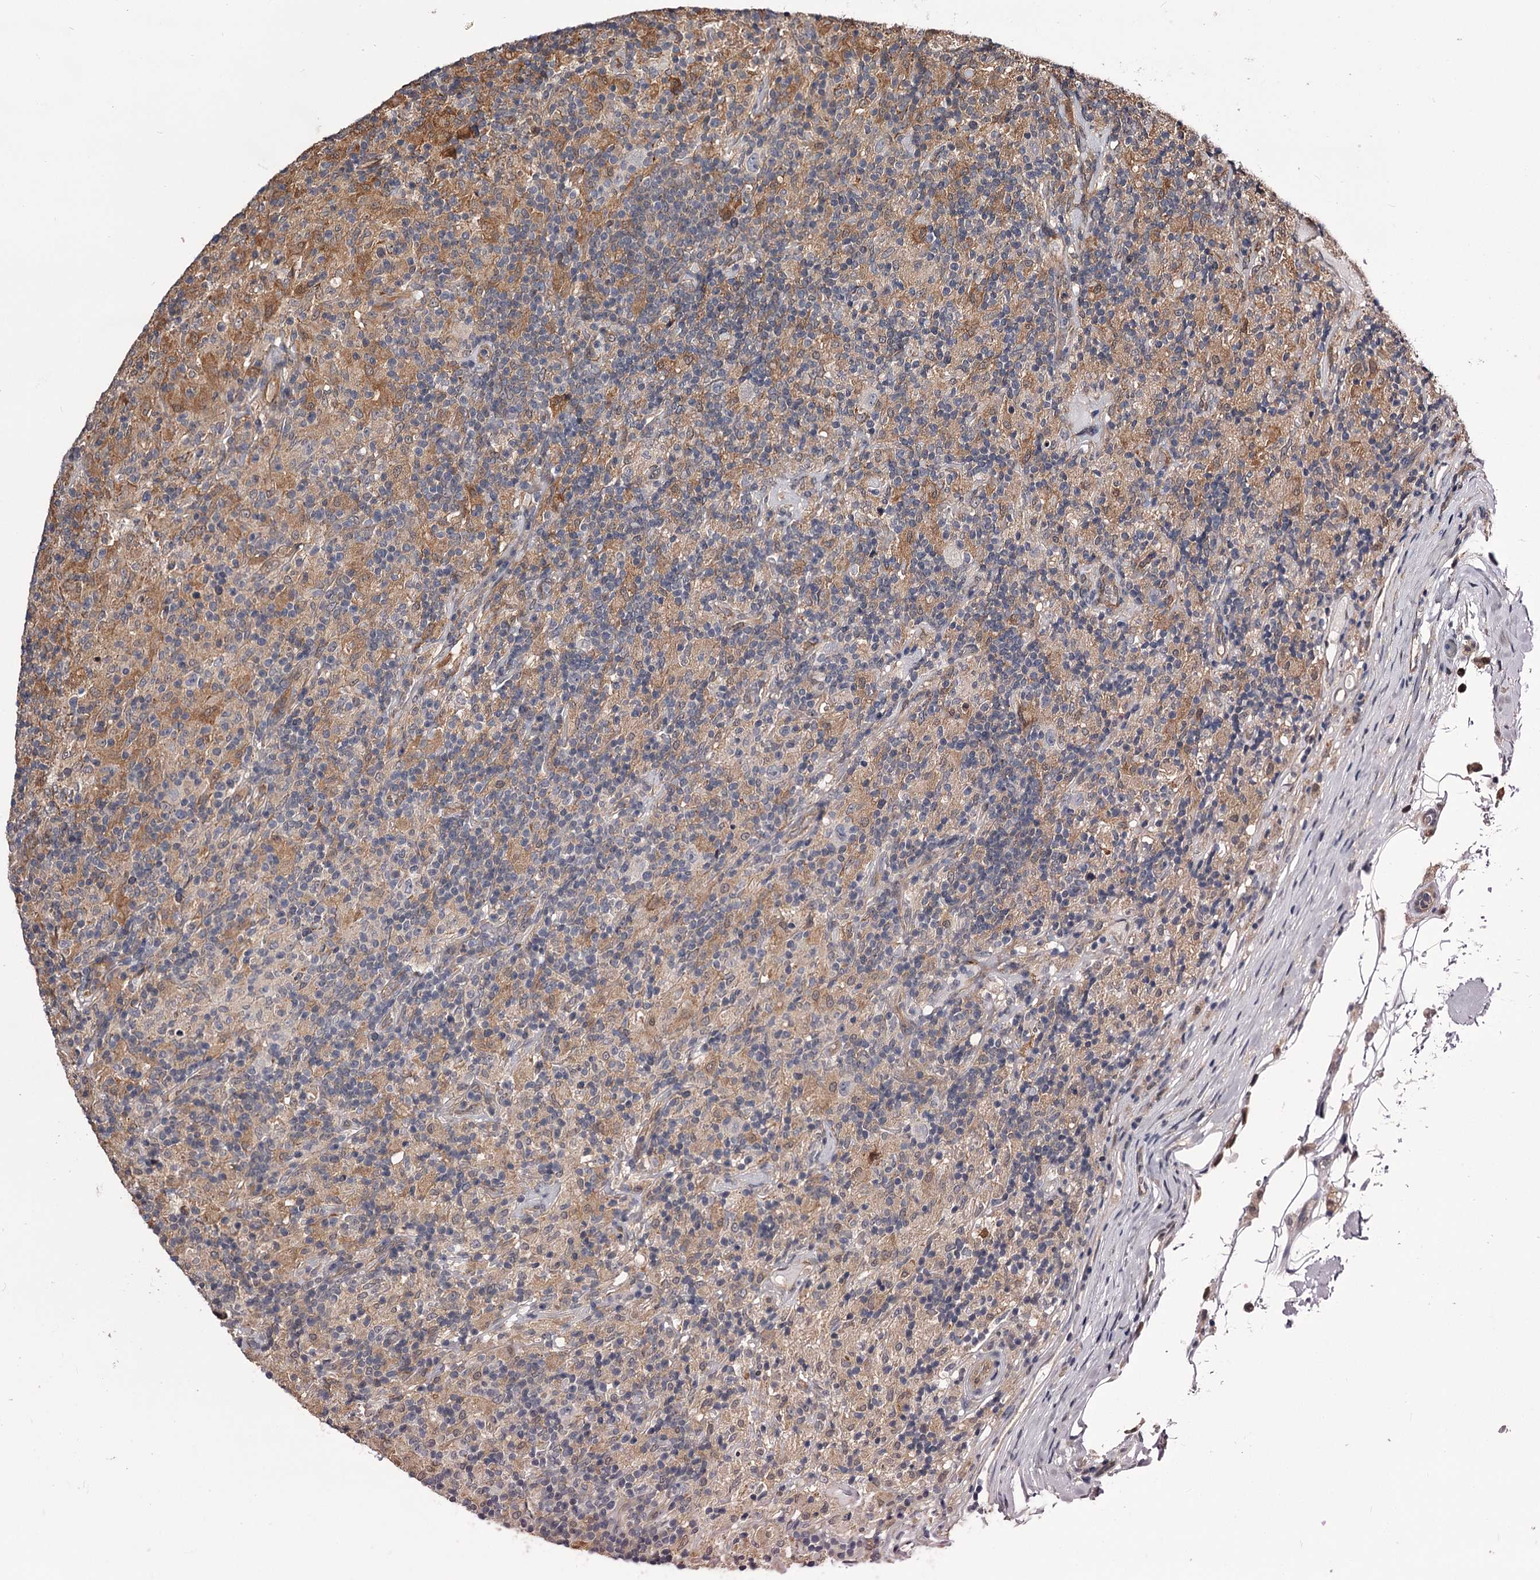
{"staining": {"intensity": "negative", "quantity": "none", "location": "none"}, "tissue": "lymphoma", "cell_type": "Tumor cells", "image_type": "cancer", "snomed": [{"axis": "morphology", "description": "Hodgkin's disease, NOS"}, {"axis": "topography", "description": "Lymph node"}], "caption": "DAB (3,3'-diaminobenzidine) immunohistochemical staining of human lymphoma demonstrates no significant positivity in tumor cells.", "gene": "GSTO1", "patient": {"sex": "male", "age": 70}}